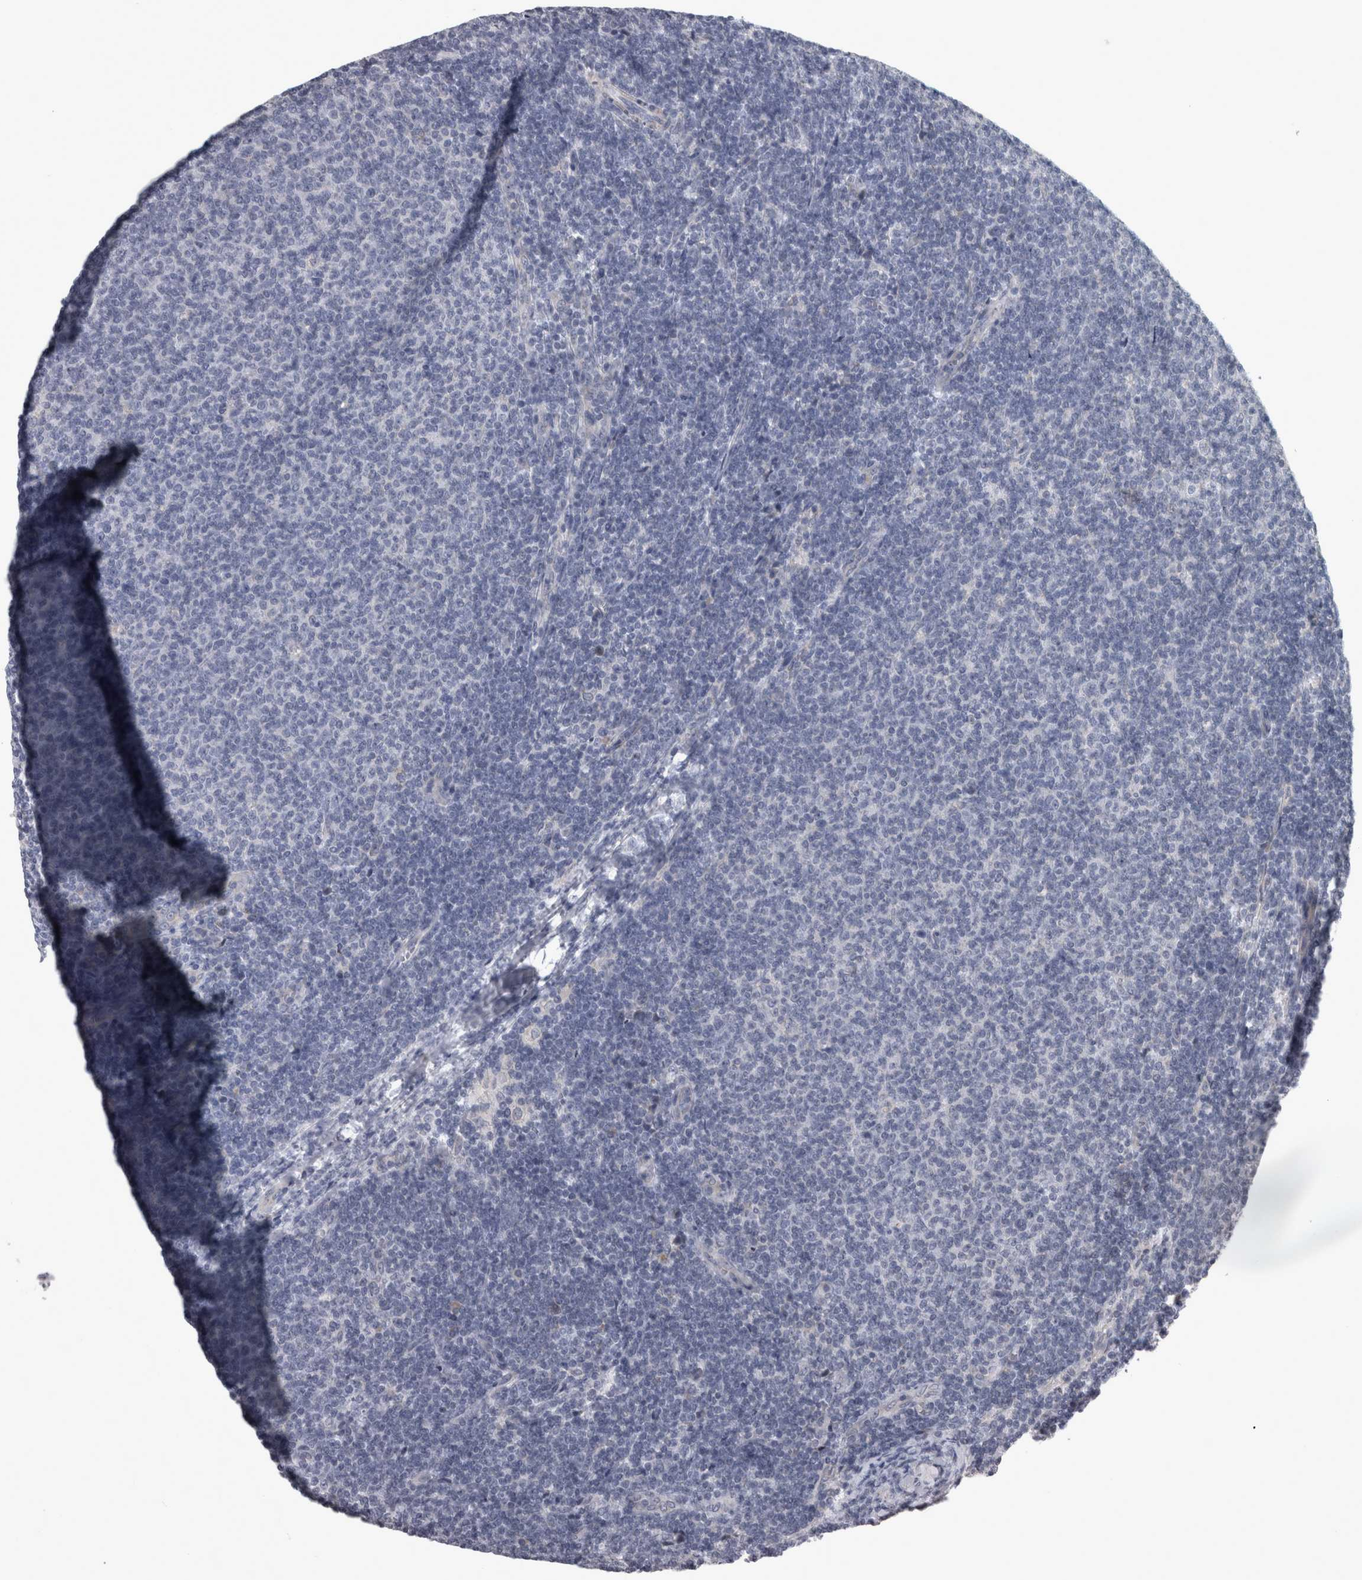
{"staining": {"intensity": "negative", "quantity": "none", "location": "none"}, "tissue": "lymphoma", "cell_type": "Tumor cells", "image_type": "cancer", "snomed": [{"axis": "morphology", "description": "Malignant lymphoma, non-Hodgkin's type, Low grade"}, {"axis": "topography", "description": "Lymph node"}], "caption": "IHC image of neoplastic tissue: malignant lymphoma, non-Hodgkin's type (low-grade) stained with DAB exhibits no significant protein staining in tumor cells.", "gene": "DBT", "patient": {"sex": "male", "age": 66}}